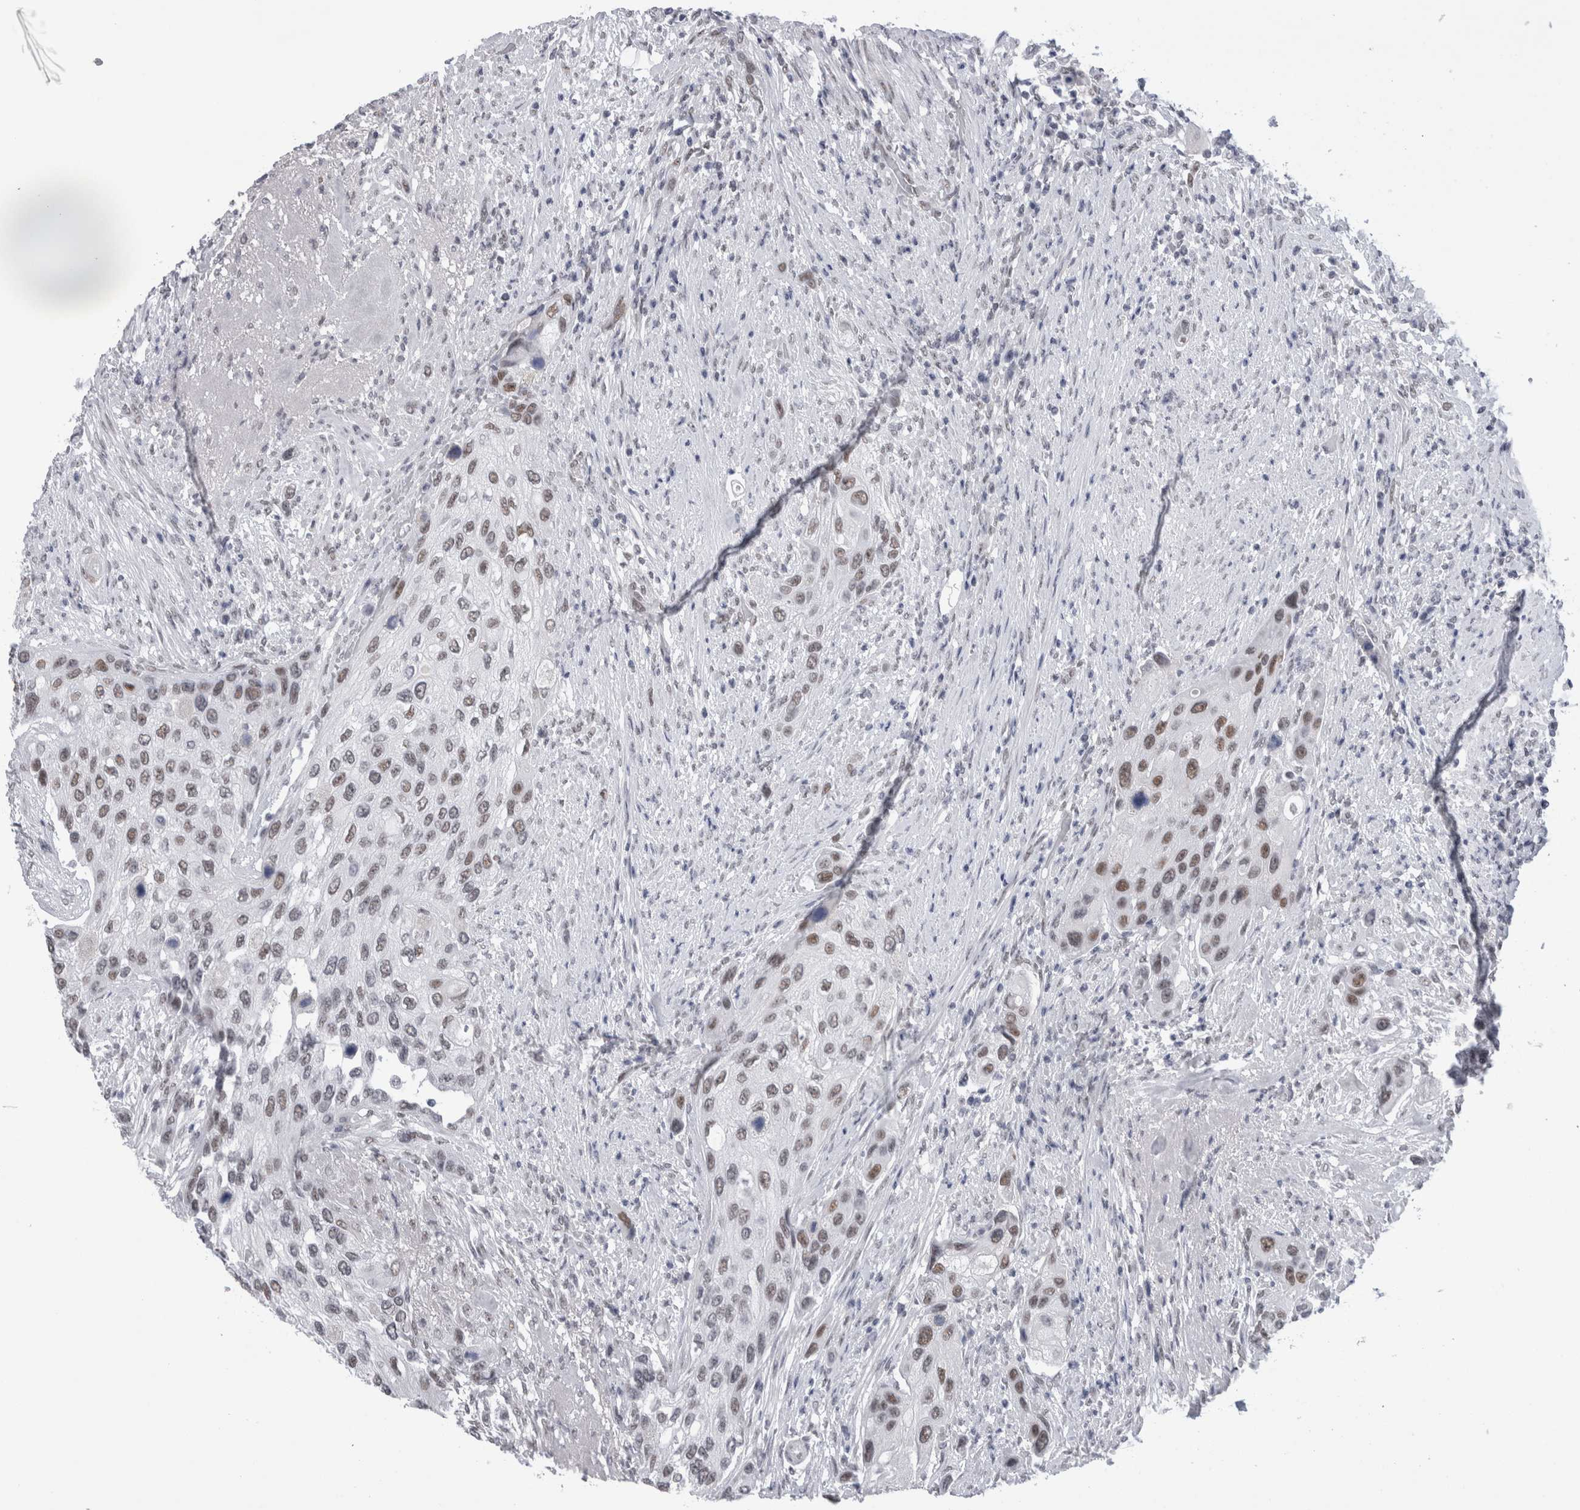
{"staining": {"intensity": "weak", "quantity": ">75%", "location": "nuclear"}, "tissue": "urothelial cancer", "cell_type": "Tumor cells", "image_type": "cancer", "snomed": [{"axis": "morphology", "description": "Urothelial carcinoma, High grade"}, {"axis": "topography", "description": "Urinary bladder"}], "caption": "Tumor cells display low levels of weak nuclear positivity in about >75% of cells in human urothelial carcinoma (high-grade).", "gene": "API5", "patient": {"sex": "female", "age": 56}}